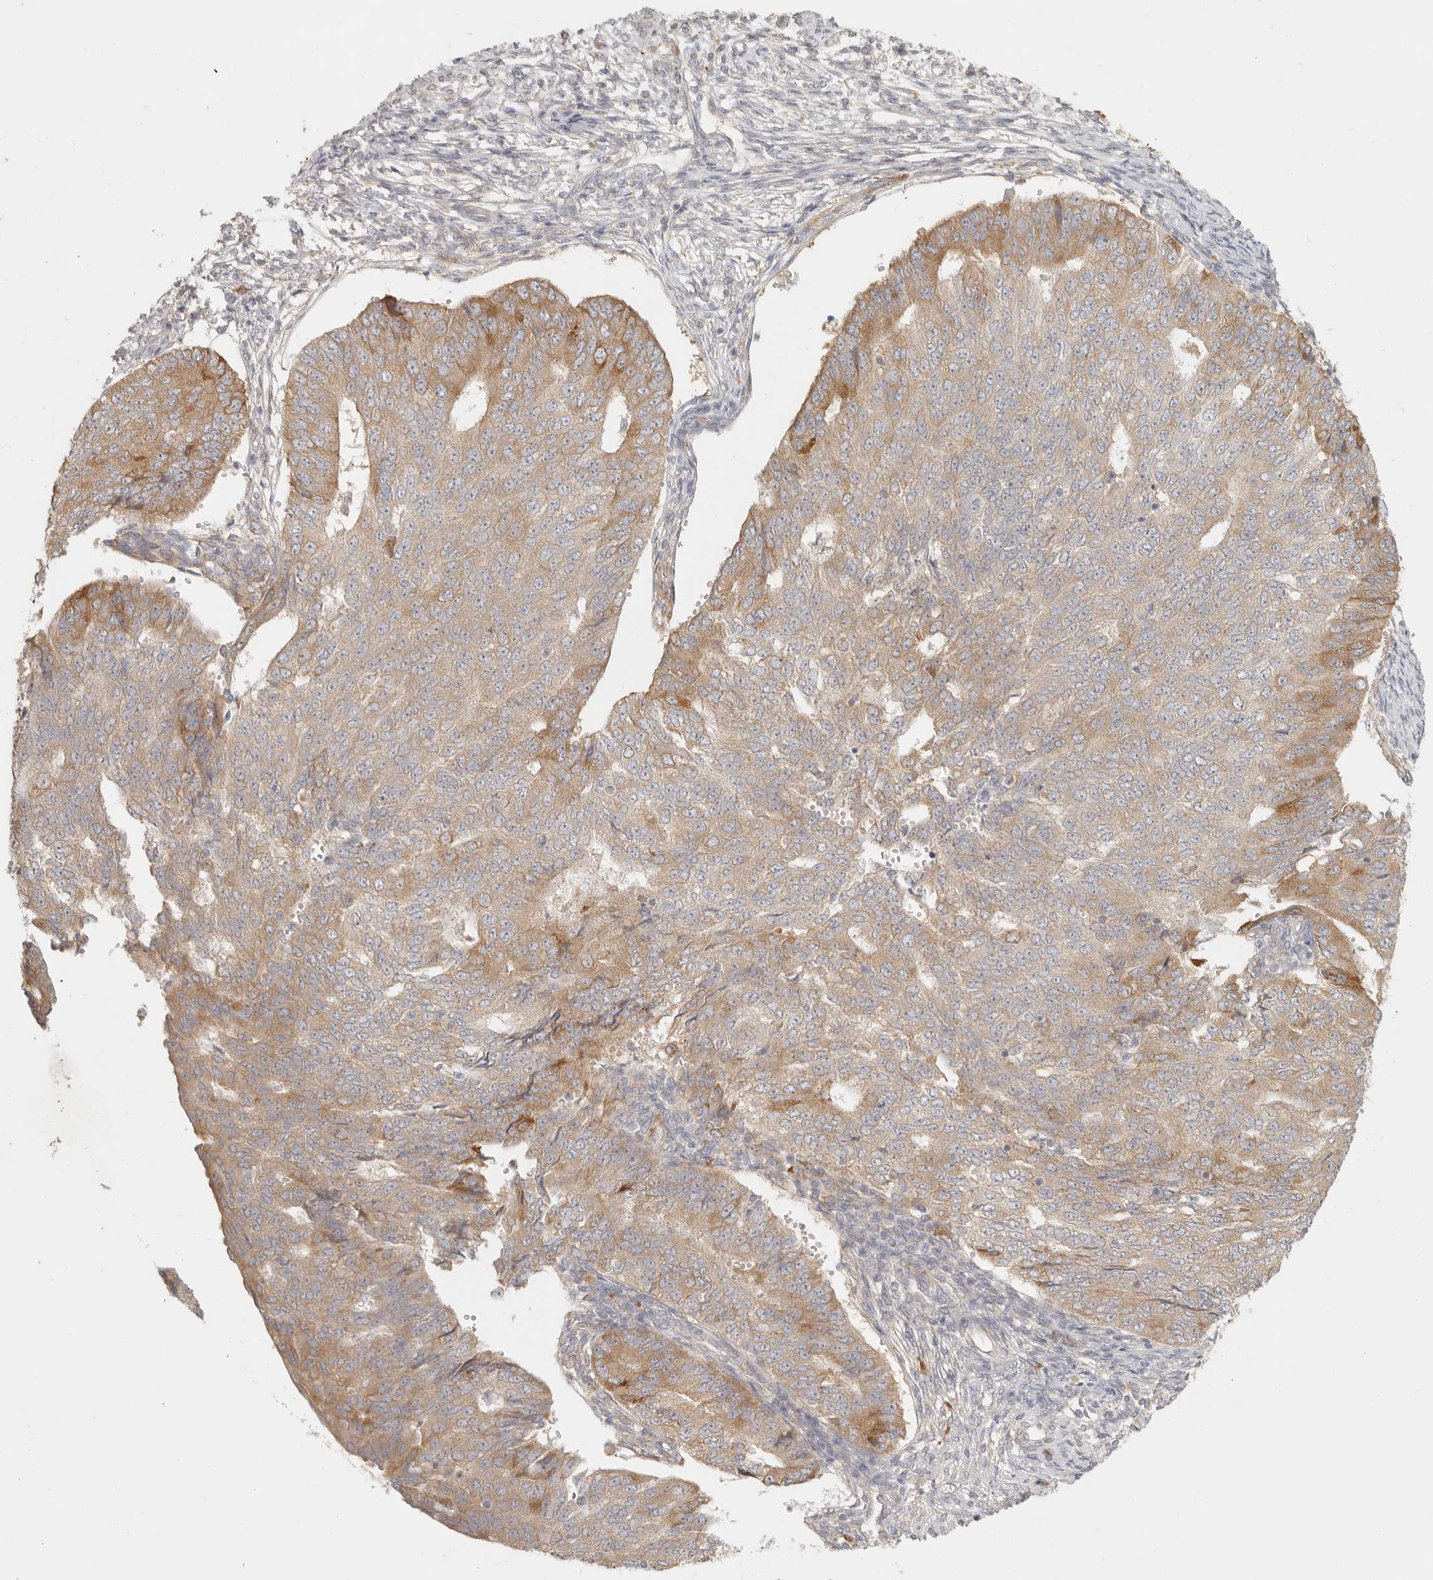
{"staining": {"intensity": "moderate", "quantity": "25%-75%", "location": "cytoplasmic/membranous"}, "tissue": "endometrial cancer", "cell_type": "Tumor cells", "image_type": "cancer", "snomed": [{"axis": "morphology", "description": "Adenocarcinoma, NOS"}, {"axis": "topography", "description": "Endometrium"}], "caption": "Endometrial cancer stained with IHC shows moderate cytoplasmic/membranous staining in about 25%-75% of tumor cells.", "gene": "PABPC4", "patient": {"sex": "female", "age": 32}}